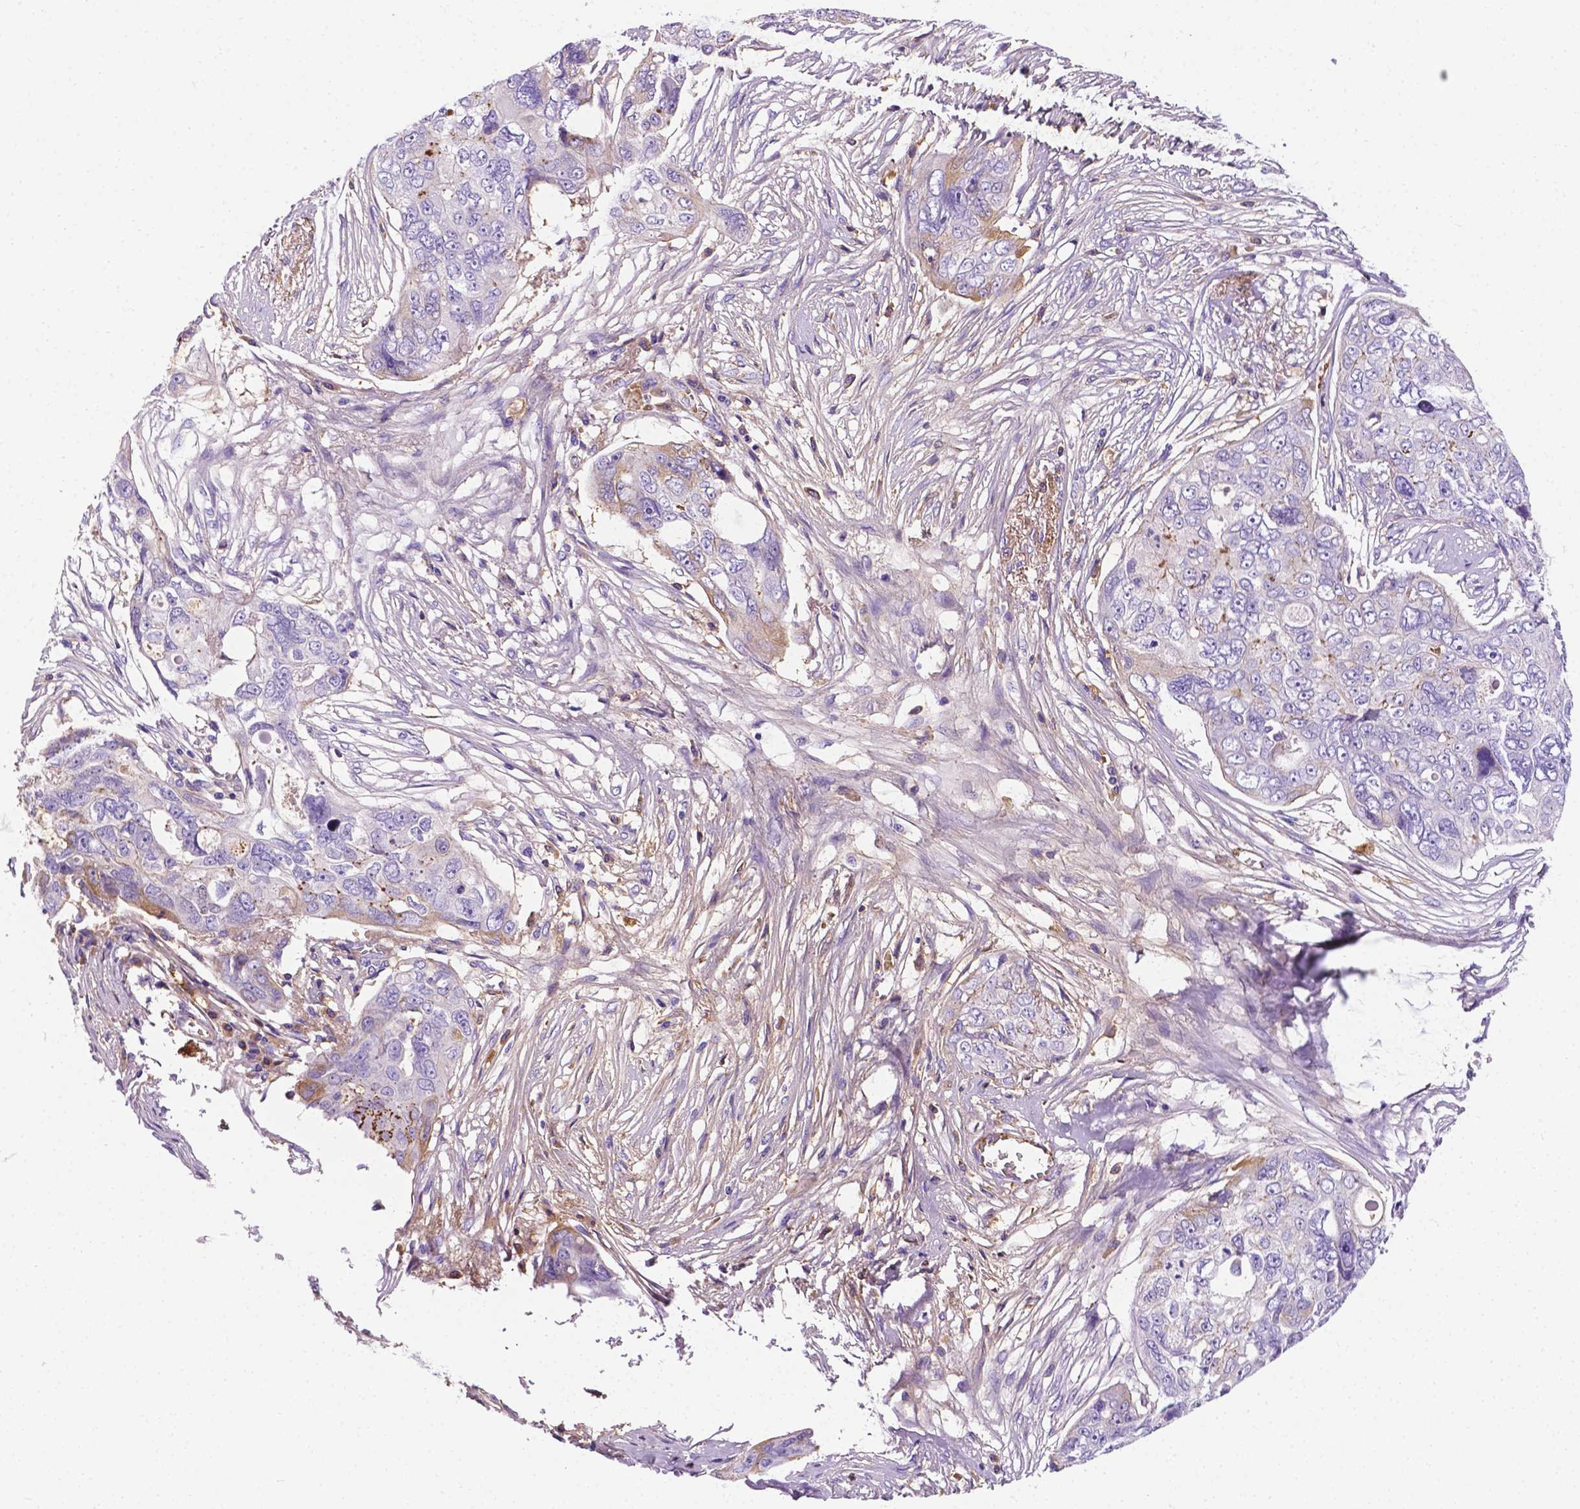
{"staining": {"intensity": "weak", "quantity": "<25%", "location": "cytoplasmic/membranous"}, "tissue": "ovarian cancer", "cell_type": "Tumor cells", "image_type": "cancer", "snomed": [{"axis": "morphology", "description": "Carcinoma, endometroid"}, {"axis": "topography", "description": "Ovary"}], "caption": "Tumor cells show no significant expression in ovarian cancer (endometroid carcinoma).", "gene": "APOE", "patient": {"sex": "female", "age": 70}}